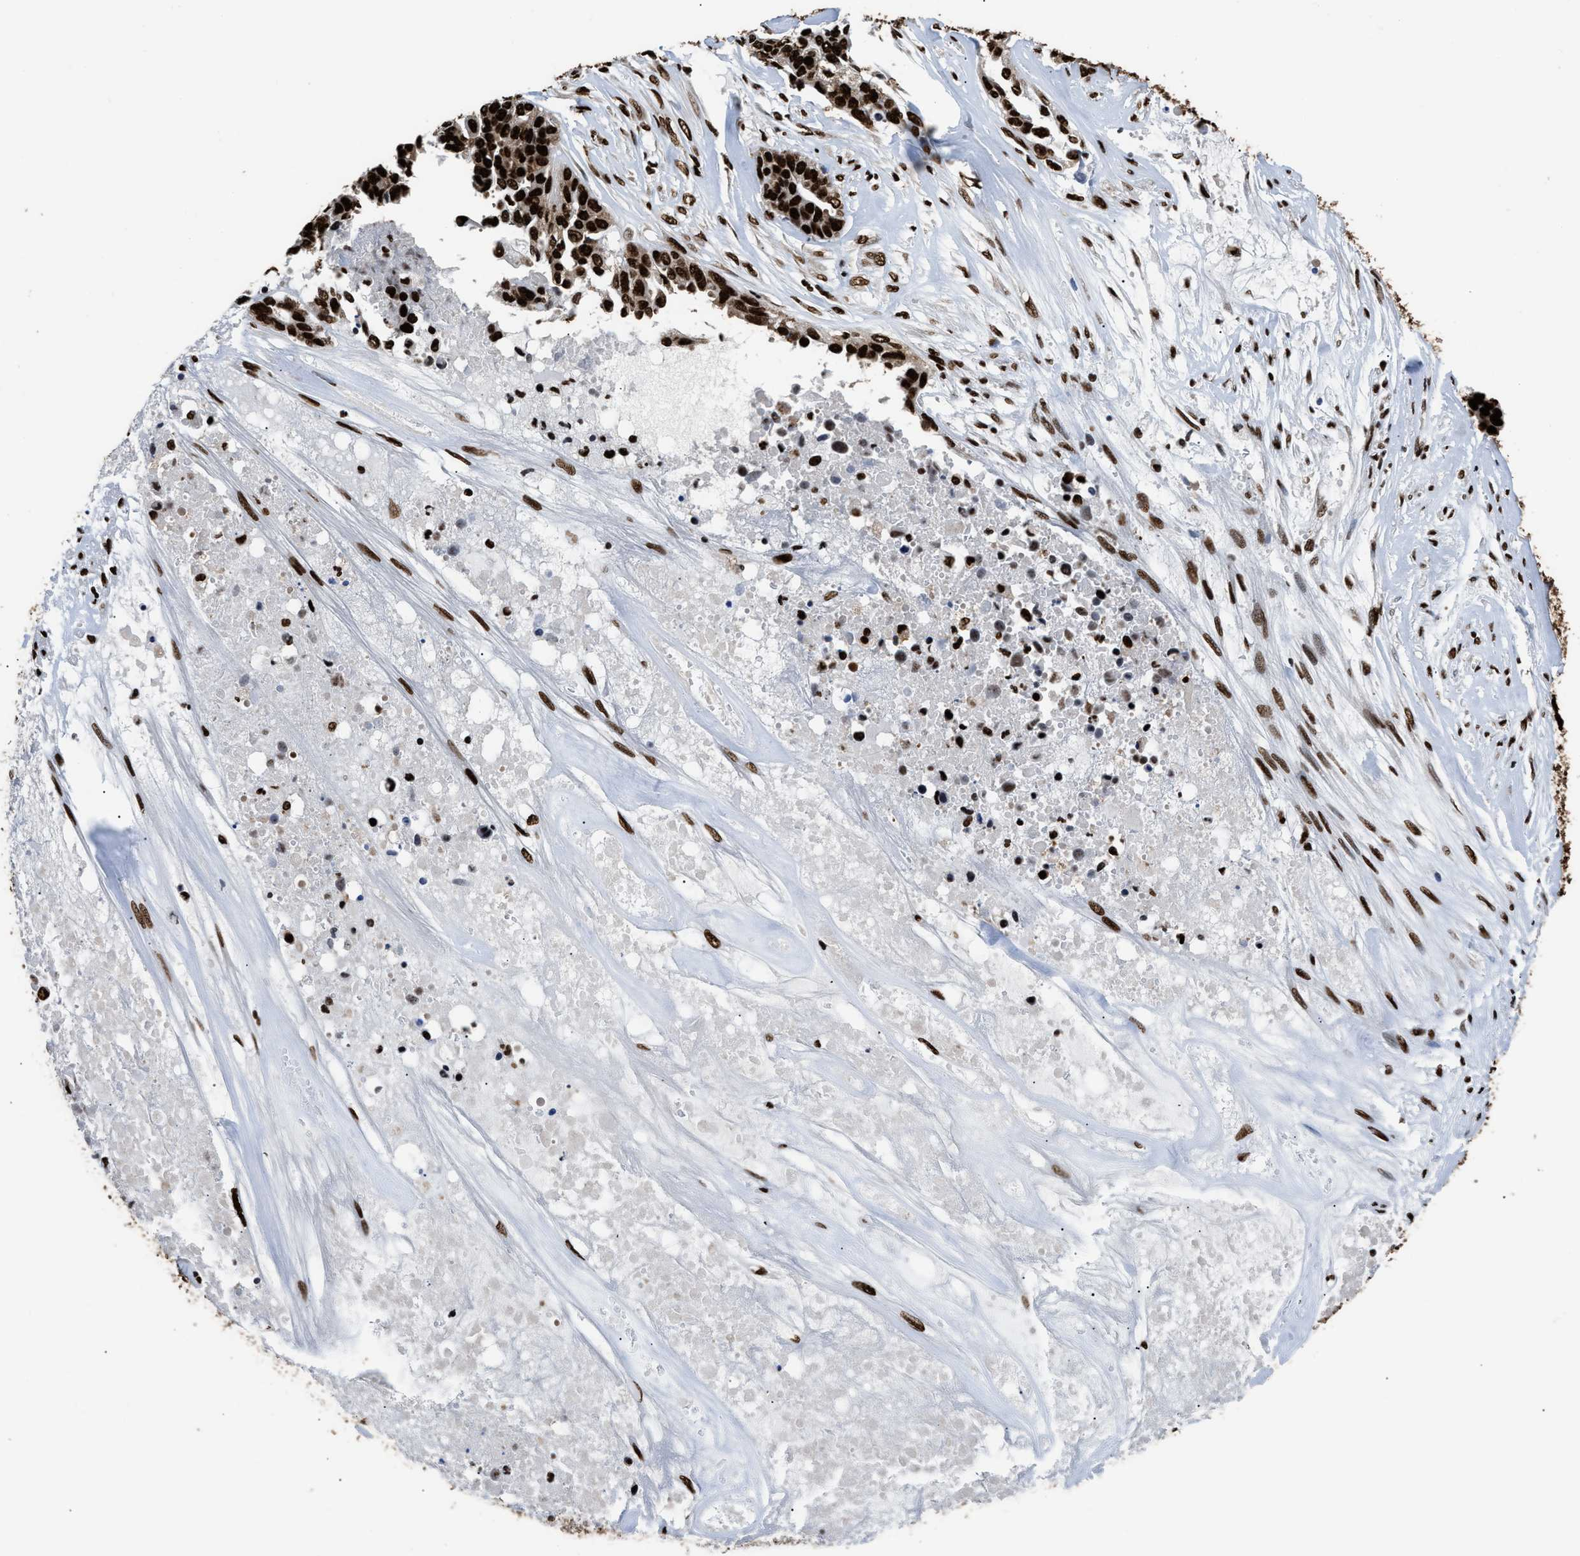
{"staining": {"intensity": "strong", "quantity": ">75%", "location": "nuclear"}, "tissue": "ovarian cancer", "cell_type": "Tumor cells", "image_type": "cancer", "snomed": [{"axis": "morphology", "description": "Cystadenocarcinoma, serous, NOS"}, {"axis": "topography", "description": "Ovary"}], "caption": "The image shows a brown stain indicating the presence of a protein in the nuclear of tumor cells in ovarian cancer.", "gene": "HNRNPM", "patient": {"sex": "female", "age": 44}}